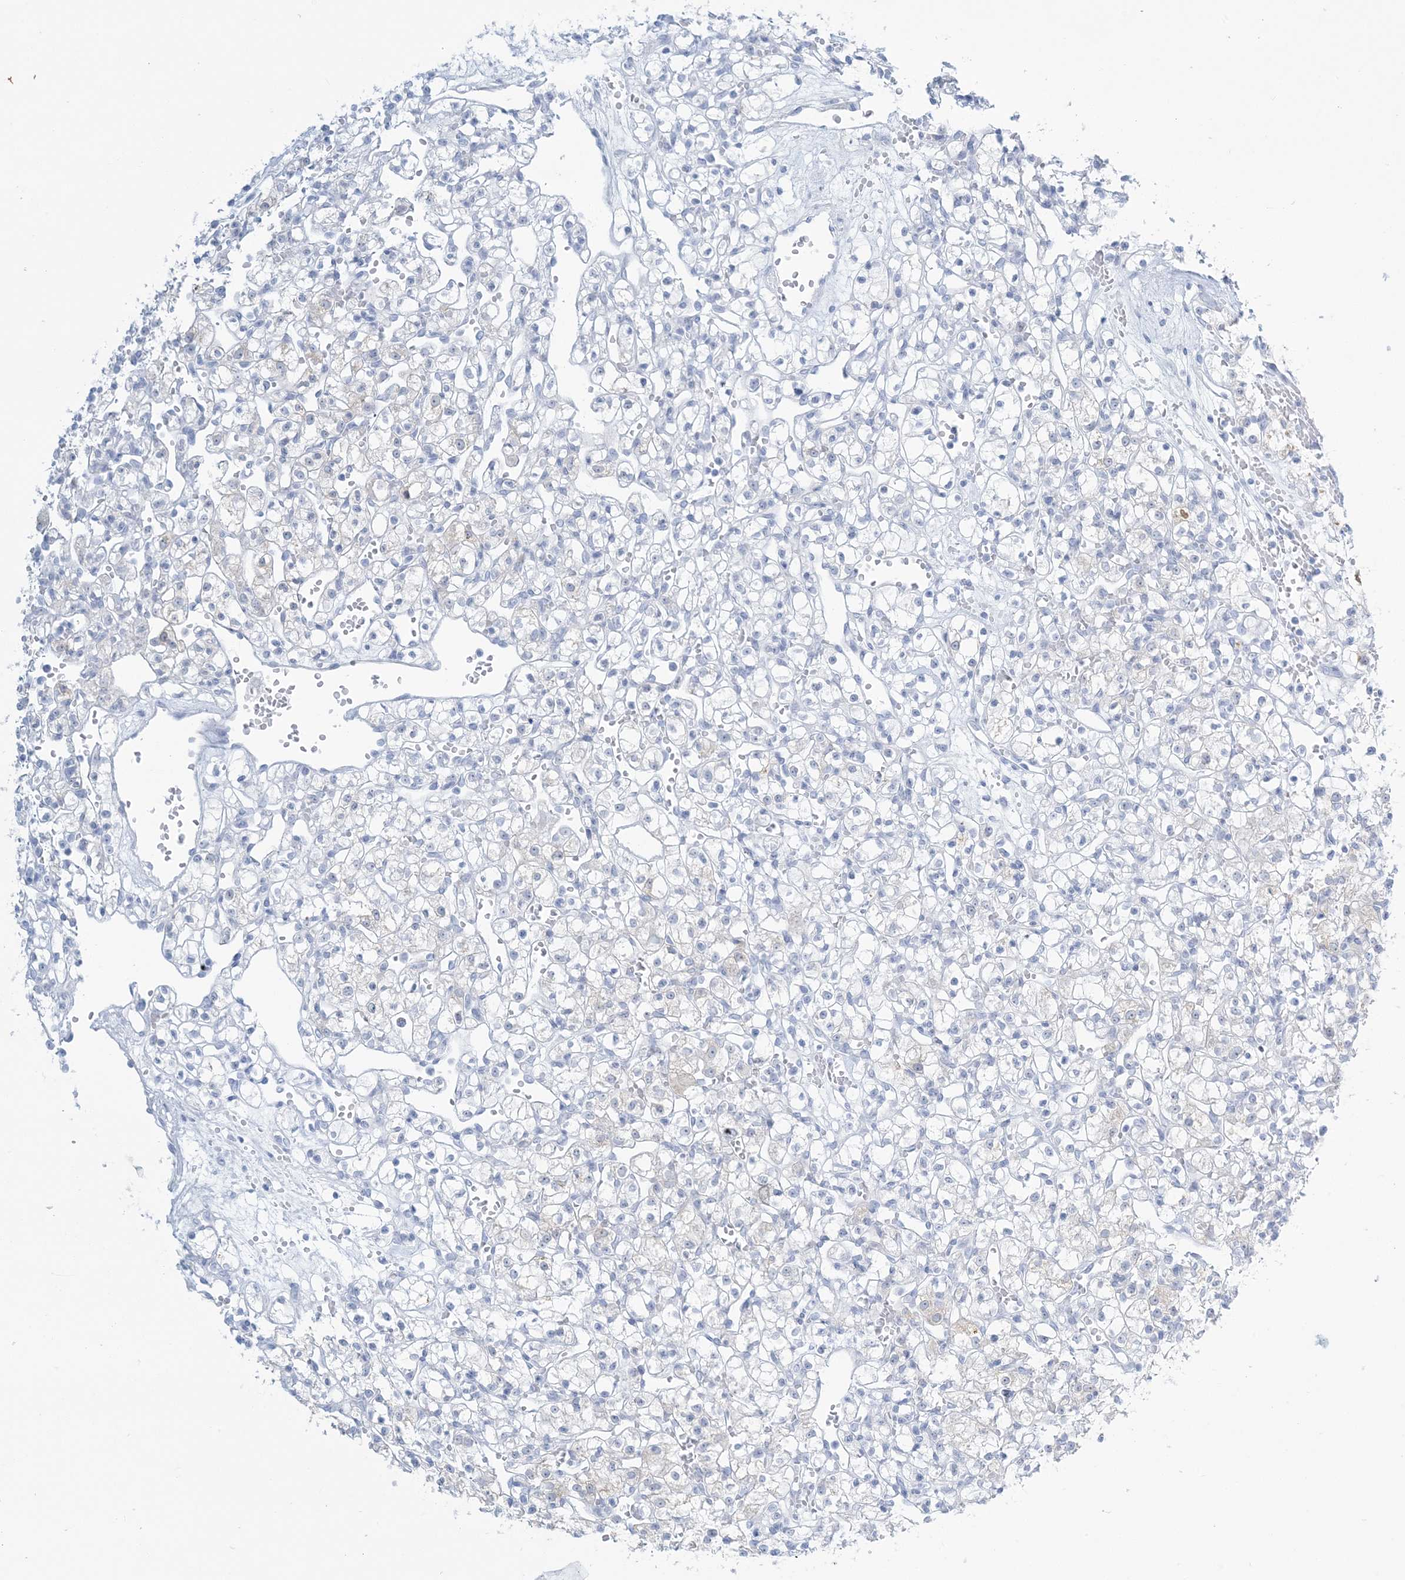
{"staining": {"intensity": "negative", "quantity": "none", "location": "none"}, "tissue": "renal cancer", "cell_type": "Tumor cells", "image_type": "cancer", "snomed": [{"axis": "morphology", "description": "Adenocarcinoma, NOS"}, {"axis": "topography", "description": "Kidney"}], "caption": "This micrograph is of renal cancer stained with immunohistochemistry (IHC) to label a protein in brown with the nuclei are counter-stained blue. There is no positivity in tumor cells.", "gene": "AGXT", "patient": {"sex": "female", "age": 59}}